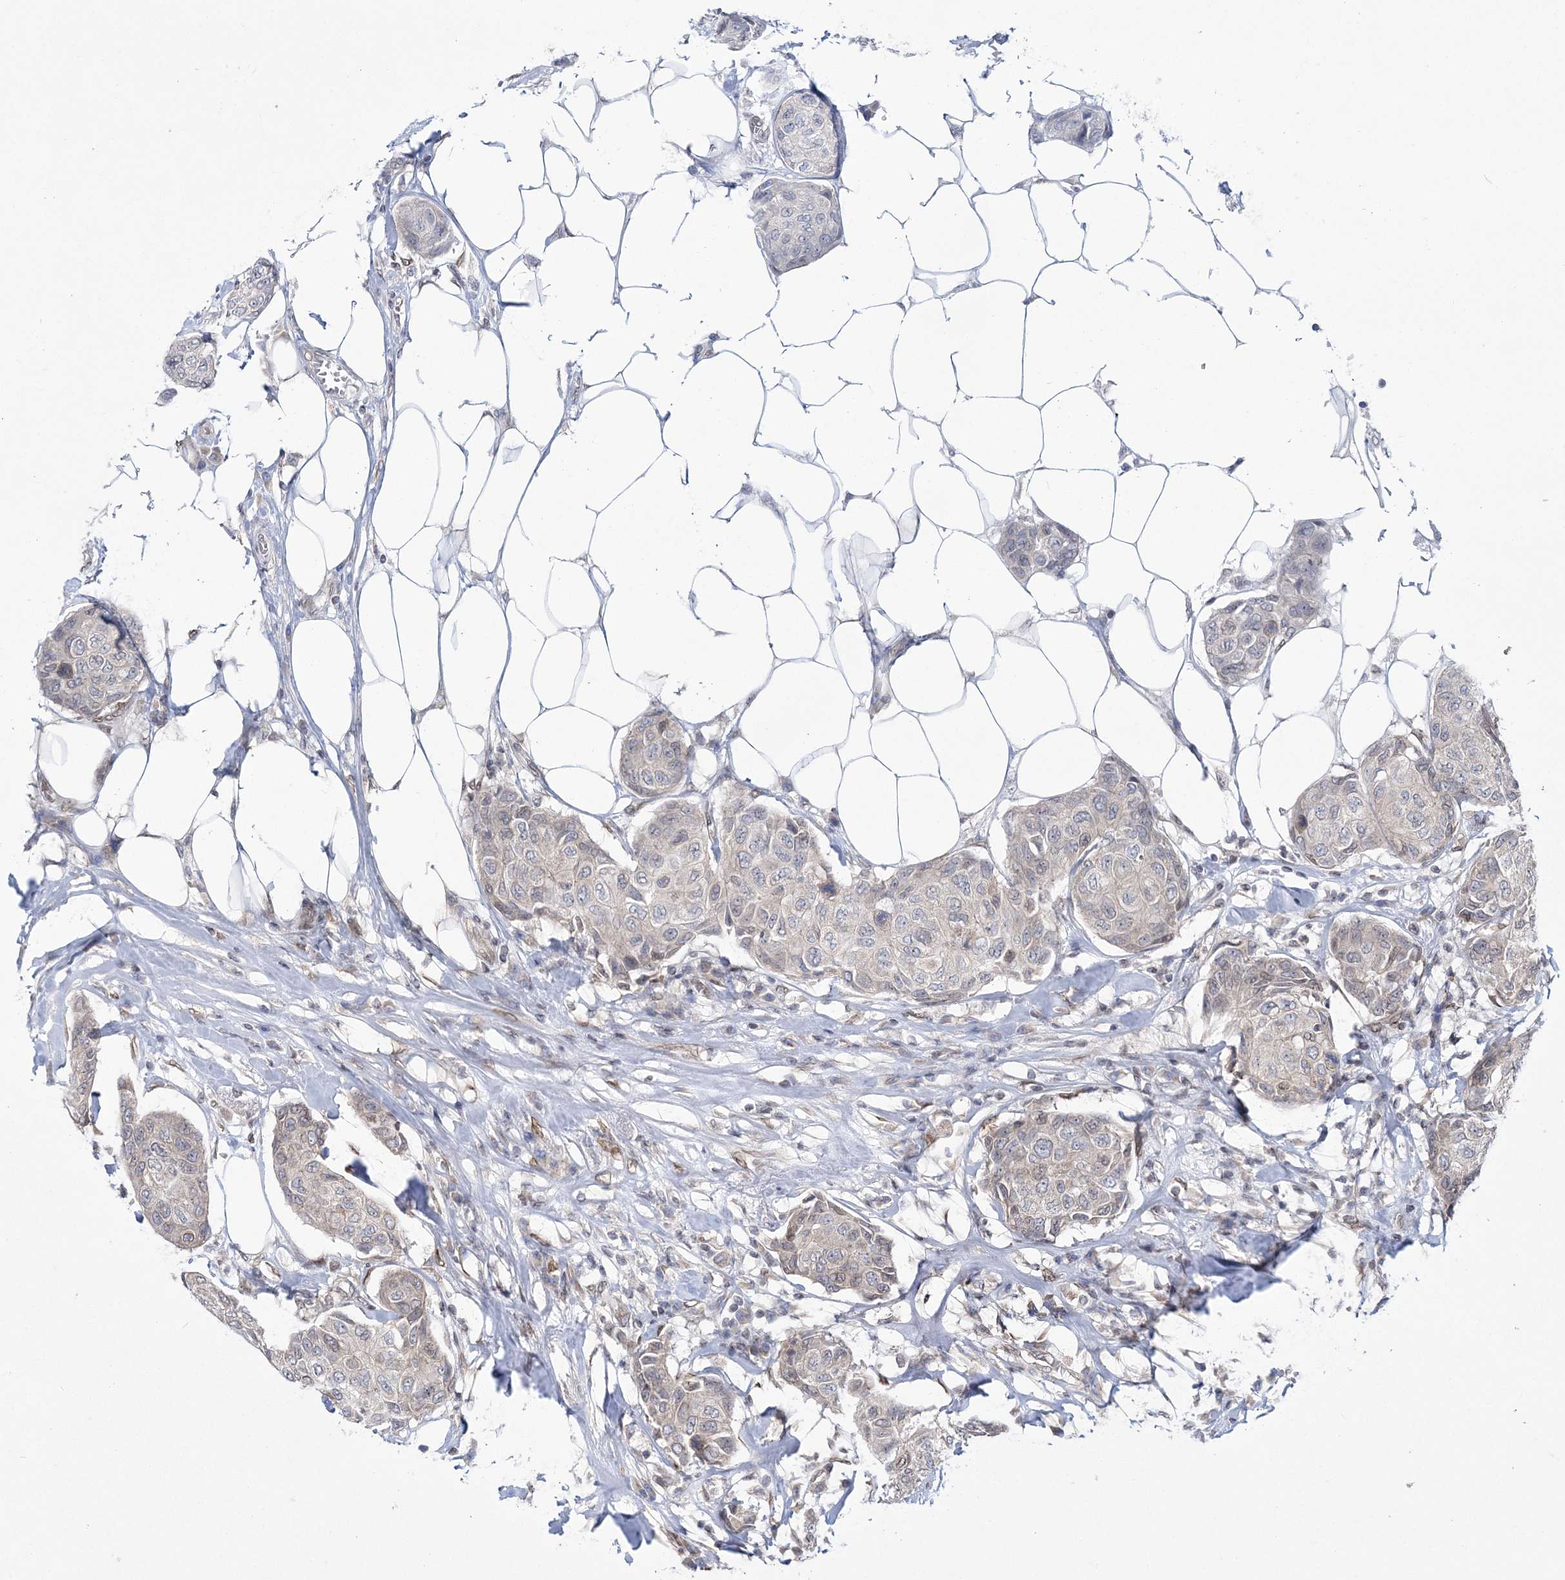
{"staining": {"intensity": "negative", "quantity": "none", "location": "none"}, "tissue": "breast cancer", "cell_type": "Tumor cells", "image_type": "cancer", "snomed": [{"axis": "morphology", "description": "Duct carcinoma"}, {"axis": "topography", "description": "Breast"}], "caption": "A histopathology image of human breast cancer (intraductal carcinoma) is negative for staining in tumor cells.", "gene": "DNAJC27", "patient": {"sex": "female", "age": 80}}